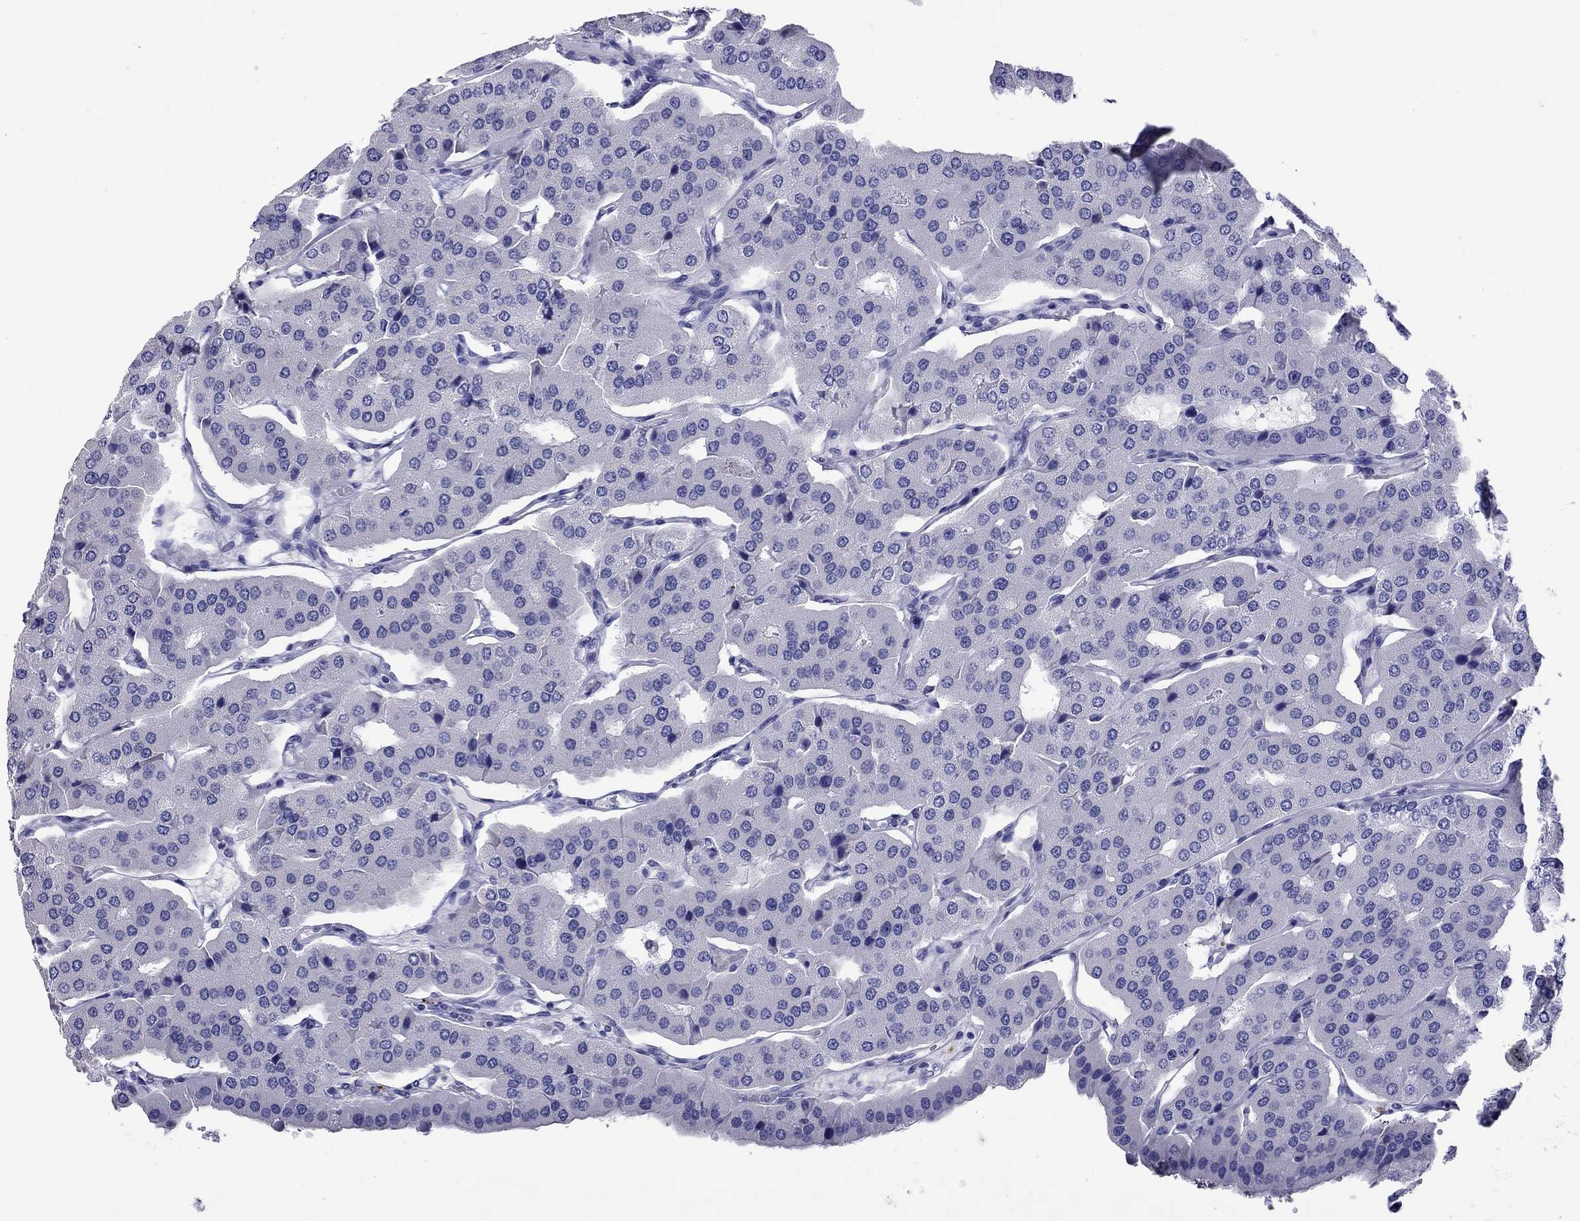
{"staining": {"intensity": "negative", "quantity": "none", "location": "none"}, "tissue": "parathyroid gland", "cell_type": "Glandular cells", "image_type": "normal", "snomed": [{"axis": "morphology", "description": "Normal tissue, NOS"}, {"axis": "morphology", "description": "Adenoma, NOS"}, {"axis": "topography", "description": "Parathyroid gland"}], "caption": "An image of parathyroid gland stained for a protein displays no brown staining in glandular cells. (DAB immunohistochemistry with hematoxylin counter stain).", "gene": "KIAA2012", "patient": {"sex": "female", "age": 86}}